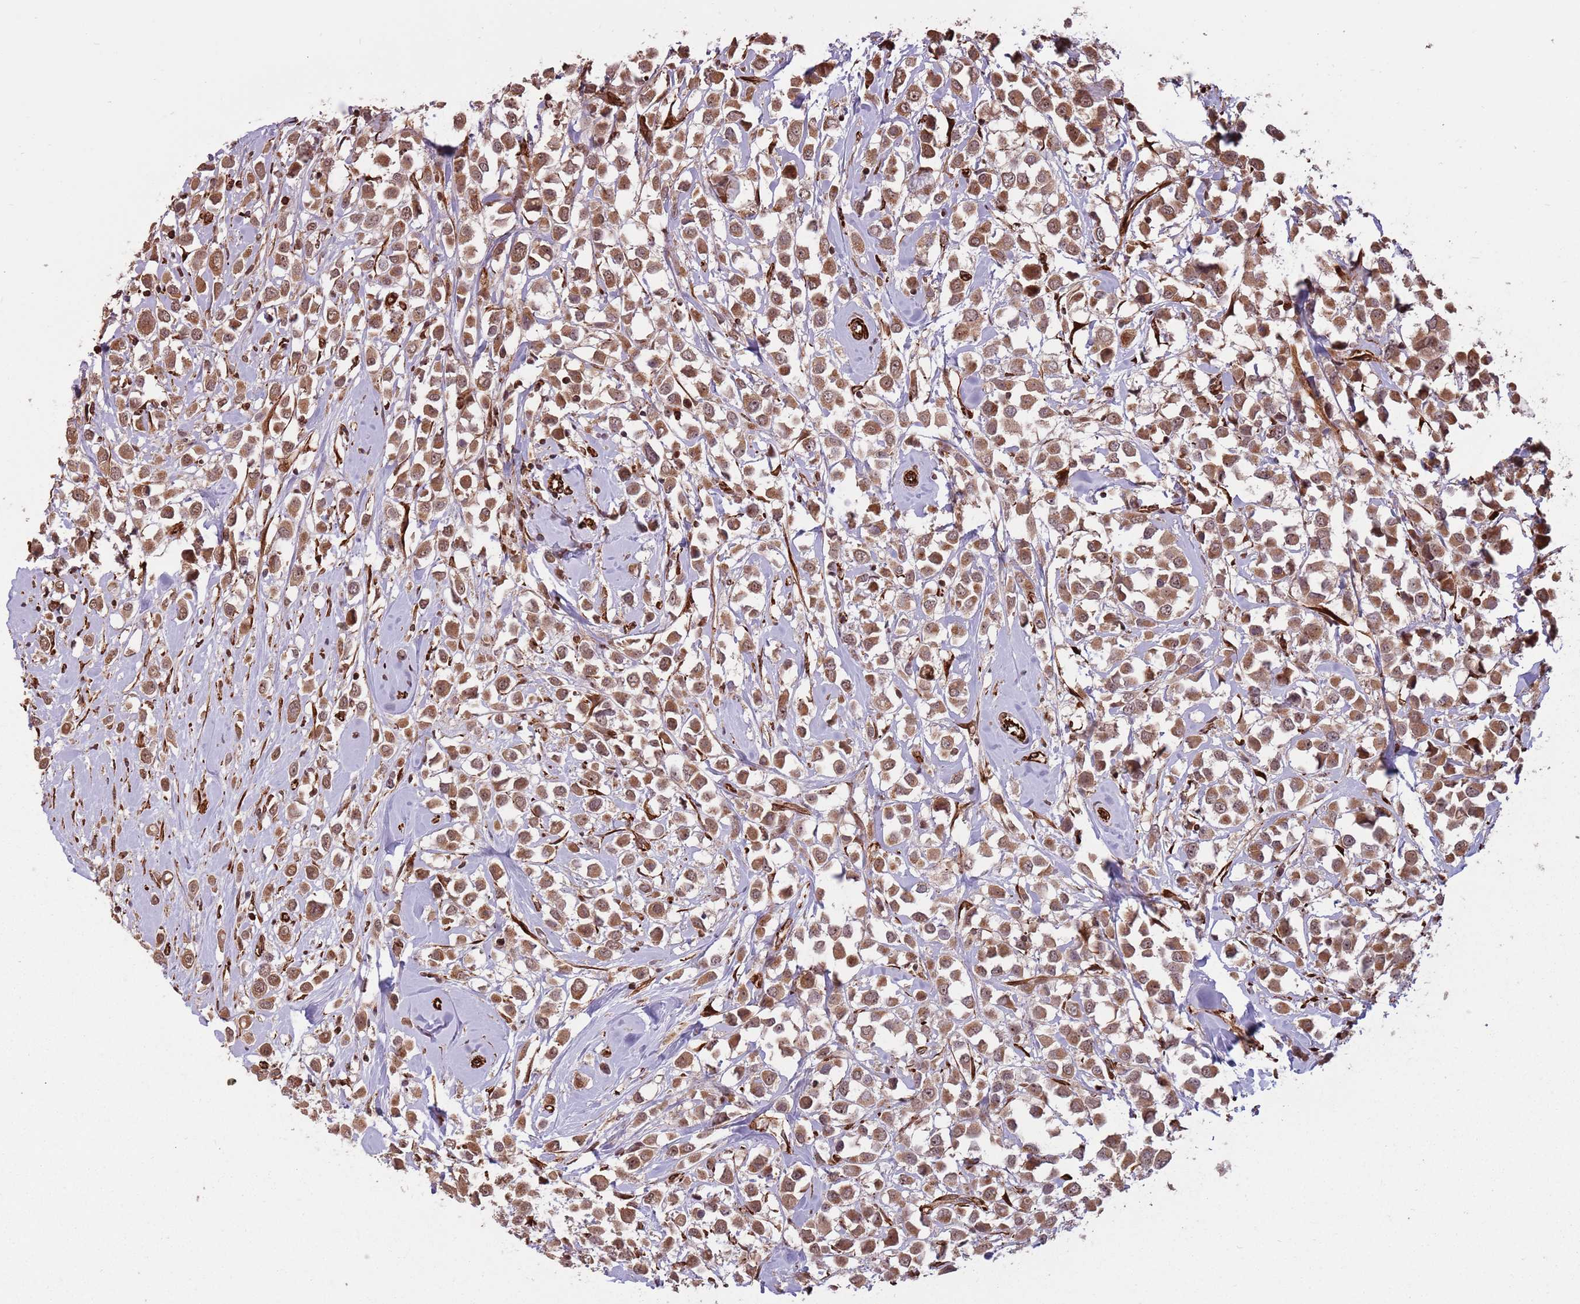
{"staining": {"intensity": "moderate", "quantity": ">75%", "location": "cytoplasmic/membranous,nuclear"}, "tissue": "breast cancer", "cell_type": "Tumor cells", "image_type": "cancer", "snomed": [{"axis": "morphology", "description": "Duct carcinoma"}, {"axis": "topography", "description": "Breast"}], "caption": "A histopathology image showing moderate cytoplasmic/membranous and nuclear expression in approximately >75% of tumor cells in breast invasive ductal carcinoma, as visualized by brown immunohistochemical staining.", "gene": "ADAMTS3", "patient": {"sex": "female", "age": 87}}